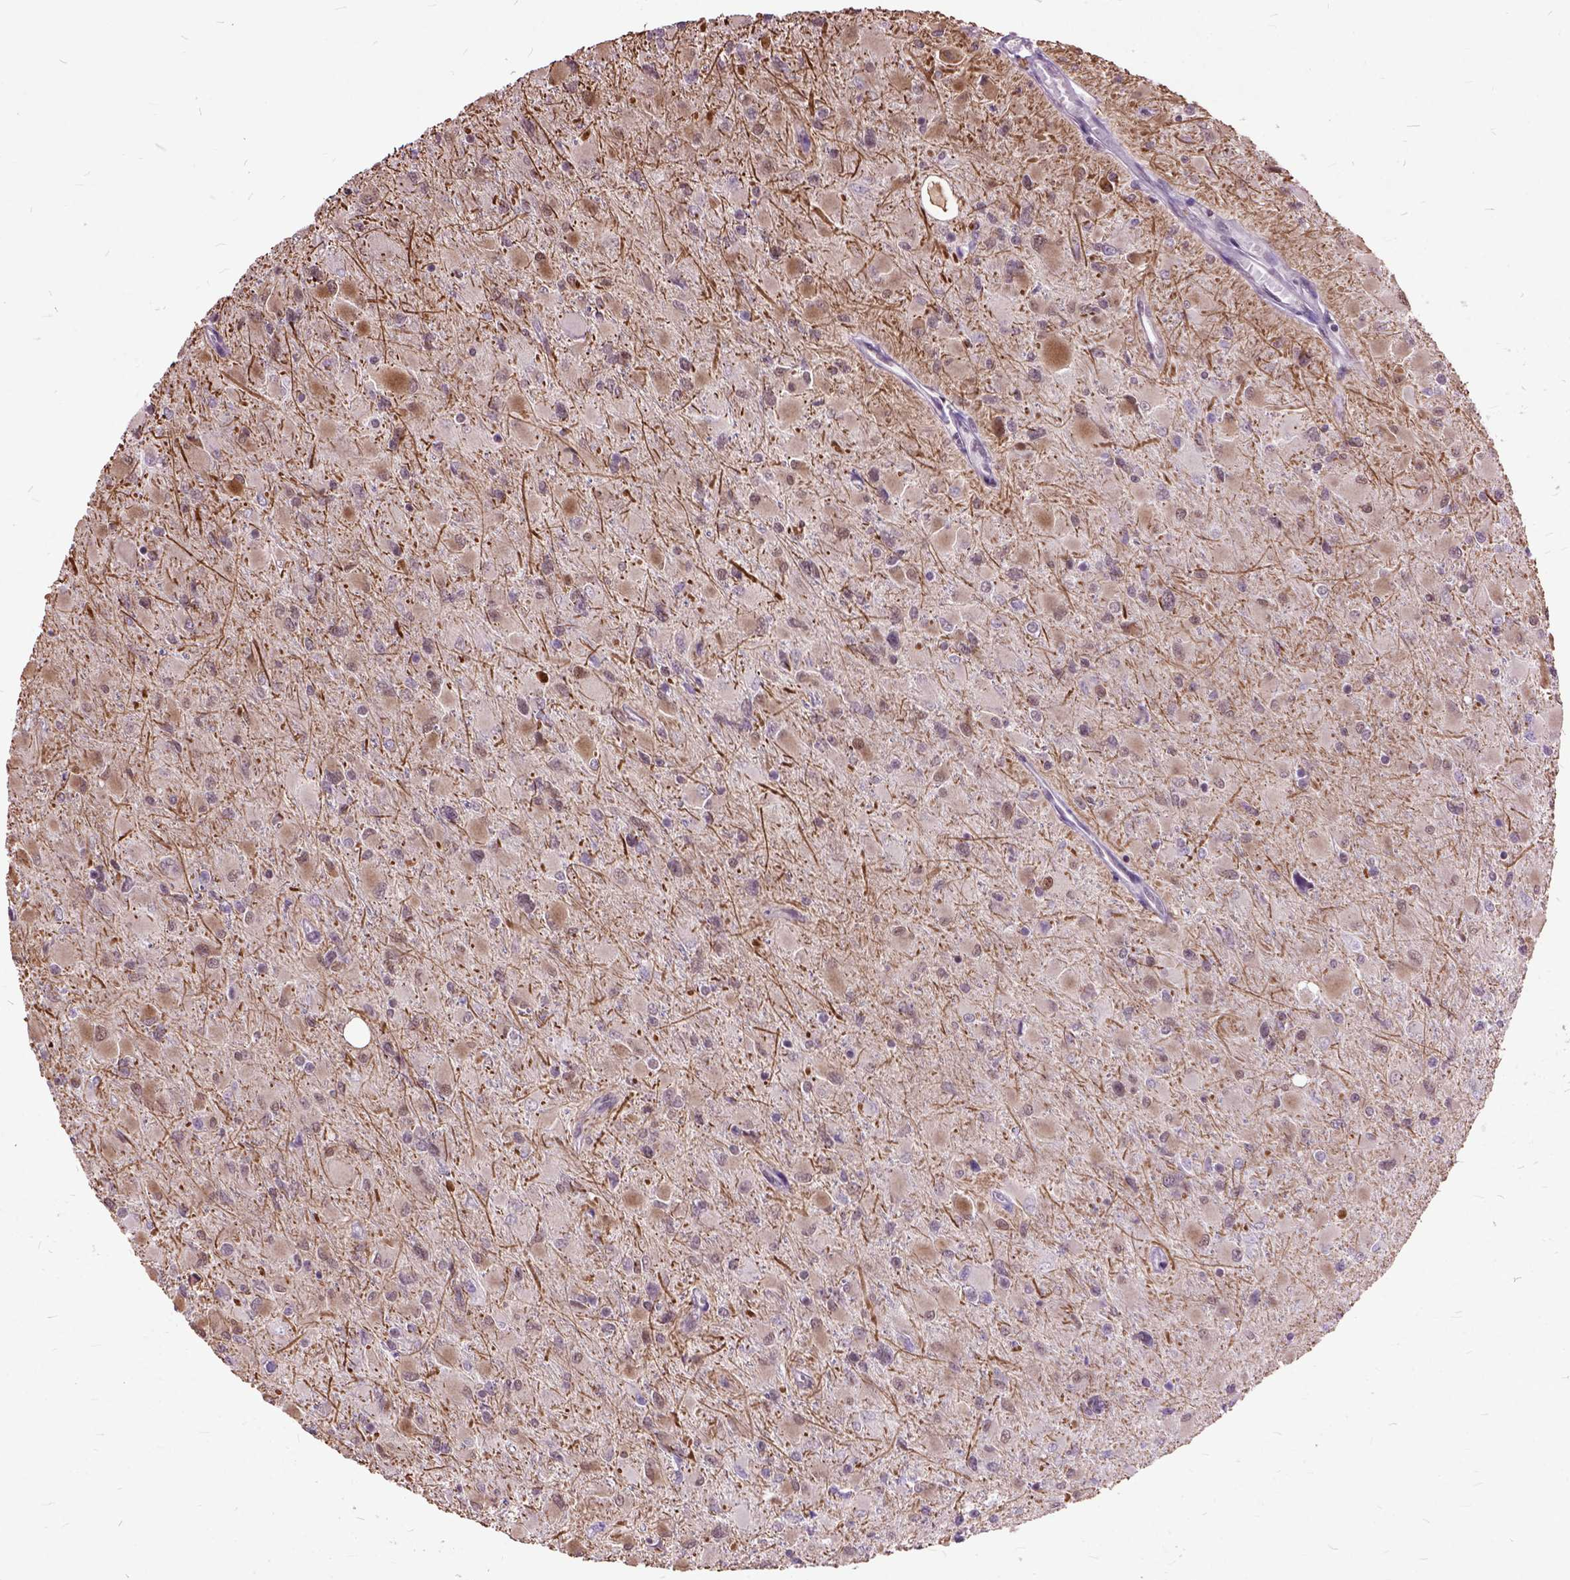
{"staining": {"intensity": "moderate", "quantity": "25%-75%", "location": "cytoplasmic/membranous"}, "tissue": "glioma", "cell_type": "Tumor cells", "image_type": "cancer", "snomed": [{"axis": "morphology", "description": "Glioma, malignant, High grade"}, {"axis": "topography", "description": "Cerebral cortex"}], "caption": "A histopathology image of human glioma stained for a protein reveals moderate cytoplasmic/membranous brown staining in tumor cells. (DAB IHC, brown staining for protein, blue staining for nuclei).", "gene": "ORC5", "patient": {"sex": "female", "age": 36}}